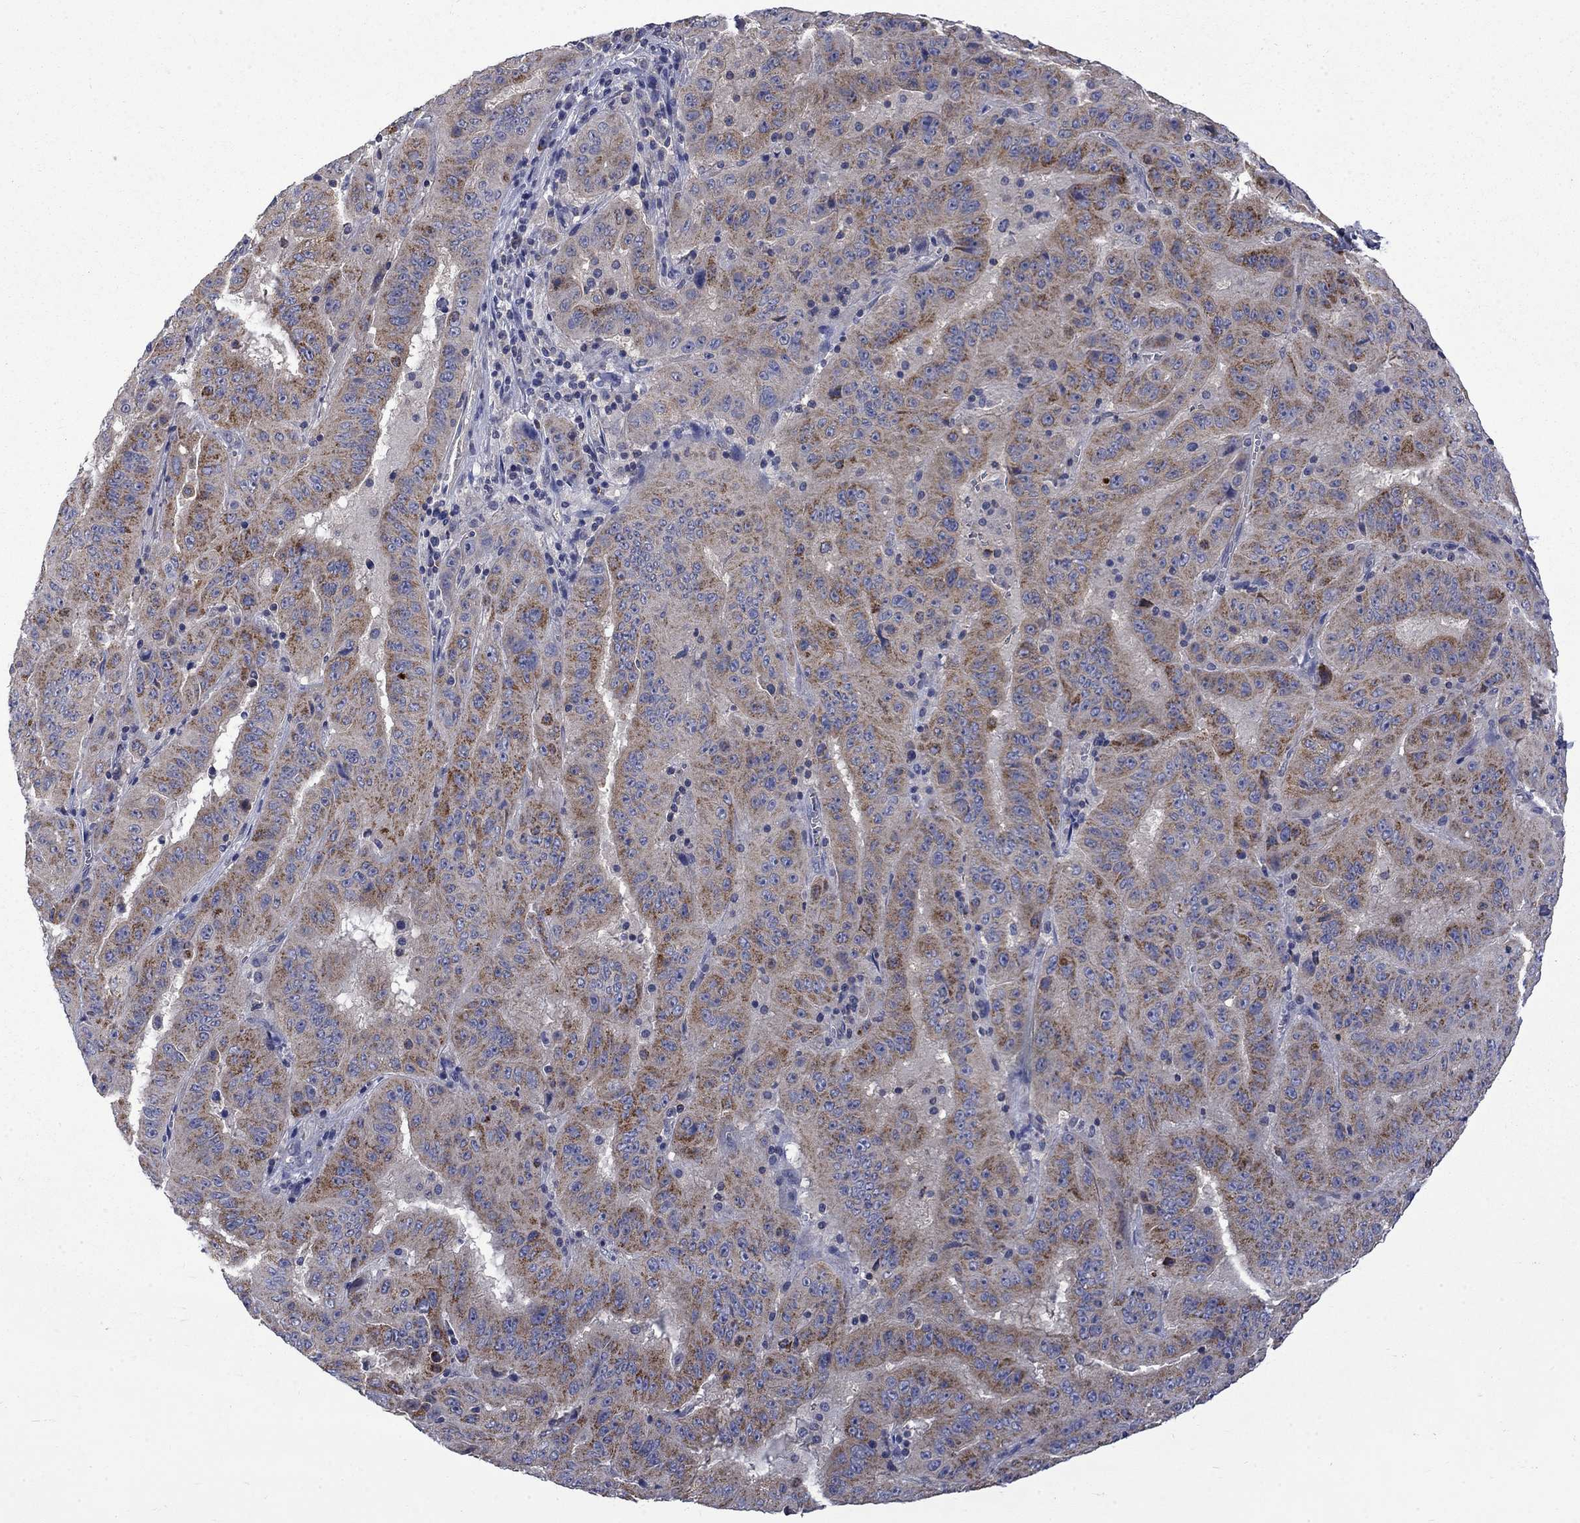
{"staining": {"intensity": "strong", "quantity": "25%-75%", "location": "cytoplasmic/membranous"}, "tissue": "pancreatic cancer", "cell_type": "Tumor cells", "image_type": "cancer", "snomed": [{"axis": "morphology", "description": "Adenocarcinoma, NOS"}, {"axis": "topography", "description": "Pancreas"}], "caption": "Human pancreatic cancer (adenocarcinoma) stained for a protein (brown) reveals strong cytoplasmic/membranous positive positivity in about 25%-75% of tumor cells.", "gene": "HSPA12A", "patient": {"sex": "male", "age": 63}}